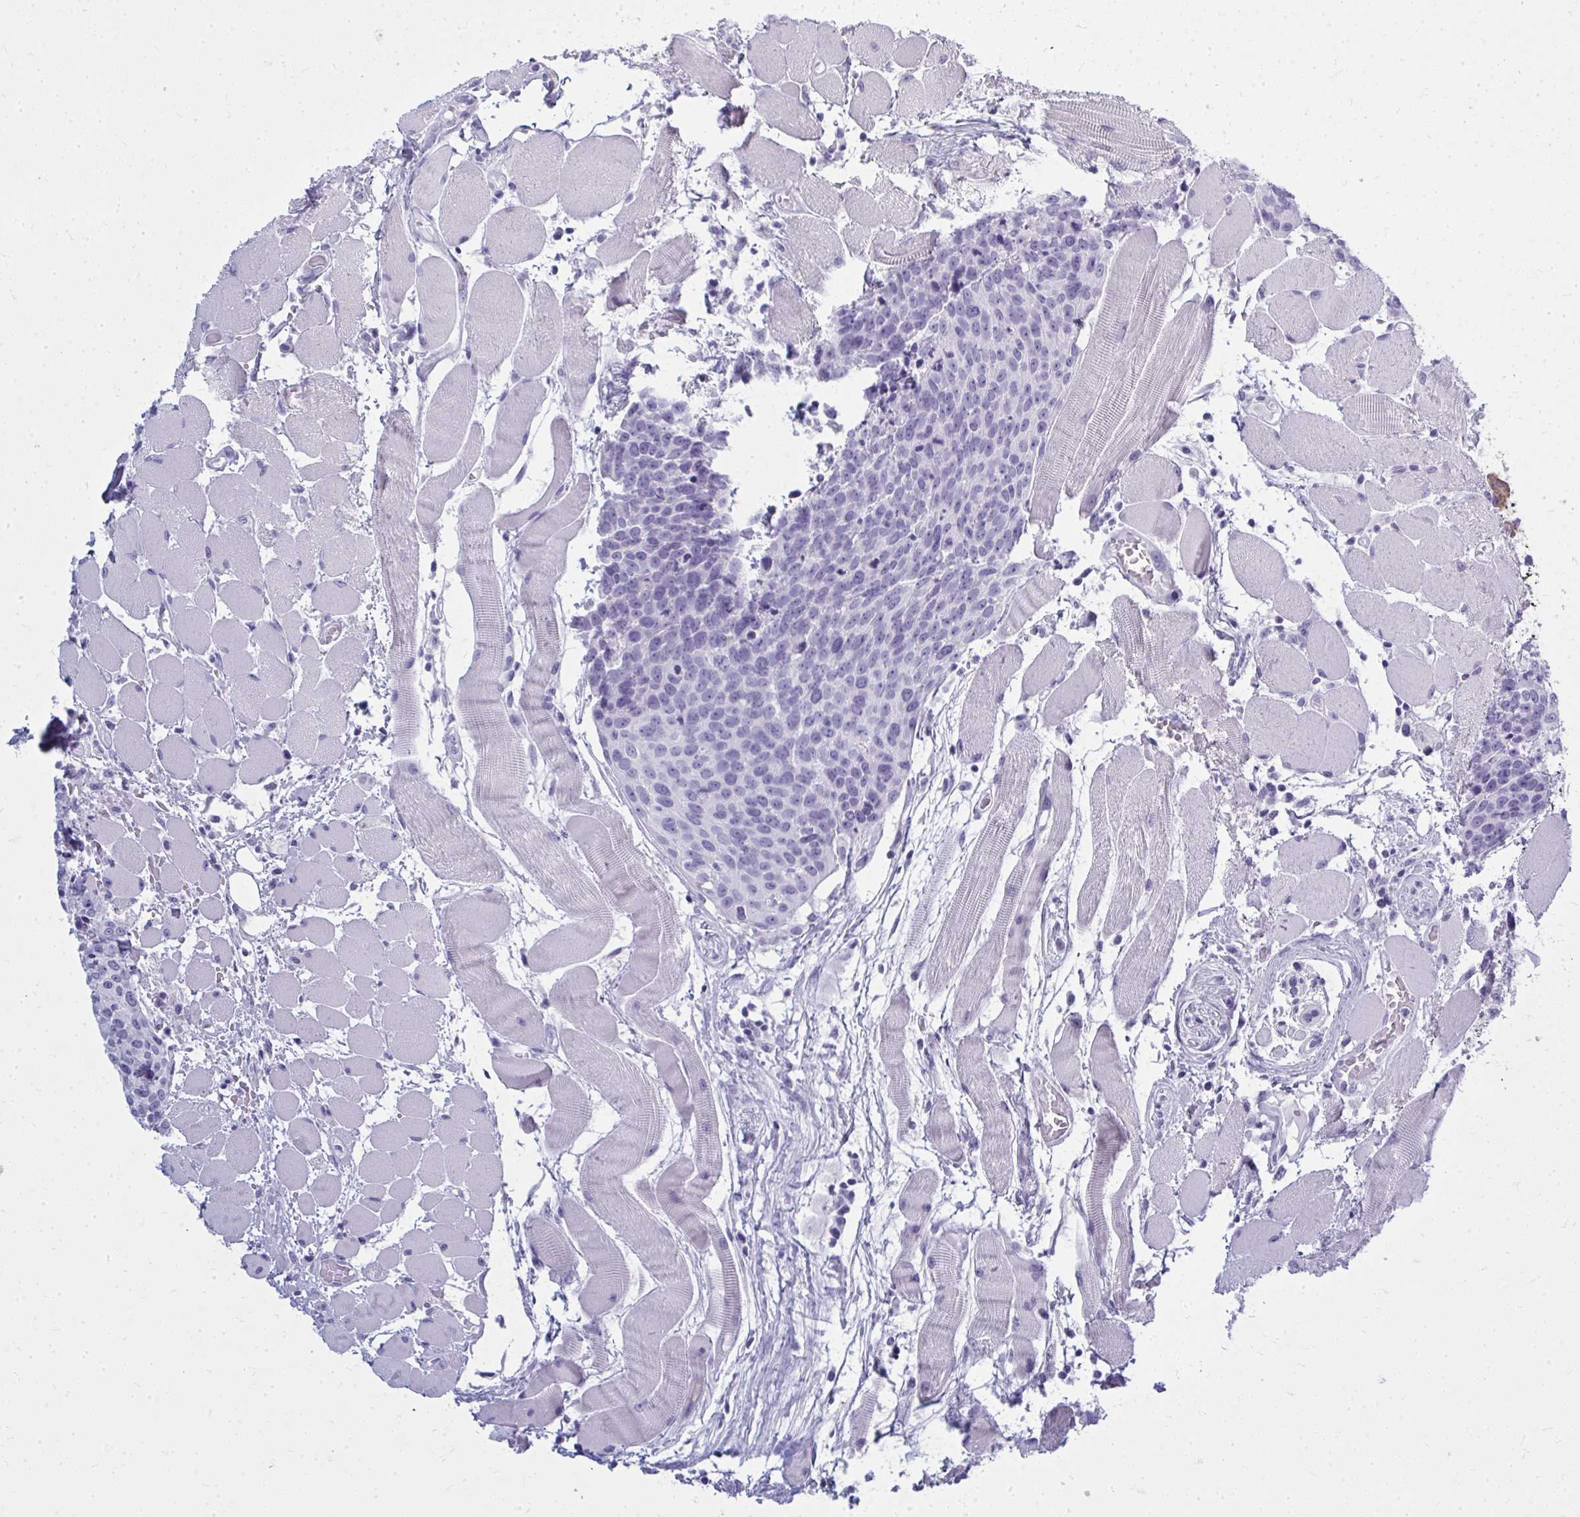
{"staining": {"intensity": "negative", "quantity": "none", "location": "none"}, "tissue": "head and neck cancer", "cell_type": "Tumor cells", "image_type": "cancer", "snomed": [{"axis": "morphology", "description": "Squamous cell carcinoma, NOS"}, {"axis": "topography", "description": "Oral tissue"}, {"axis": "topography", "description": "Head-Neck"}], "caption": "Tumor cells show no significant expression in head and neck cancer (squamous cell carcinoma).", "gene": "QDPR", "patient": {"sex": "male", "age": 64}}